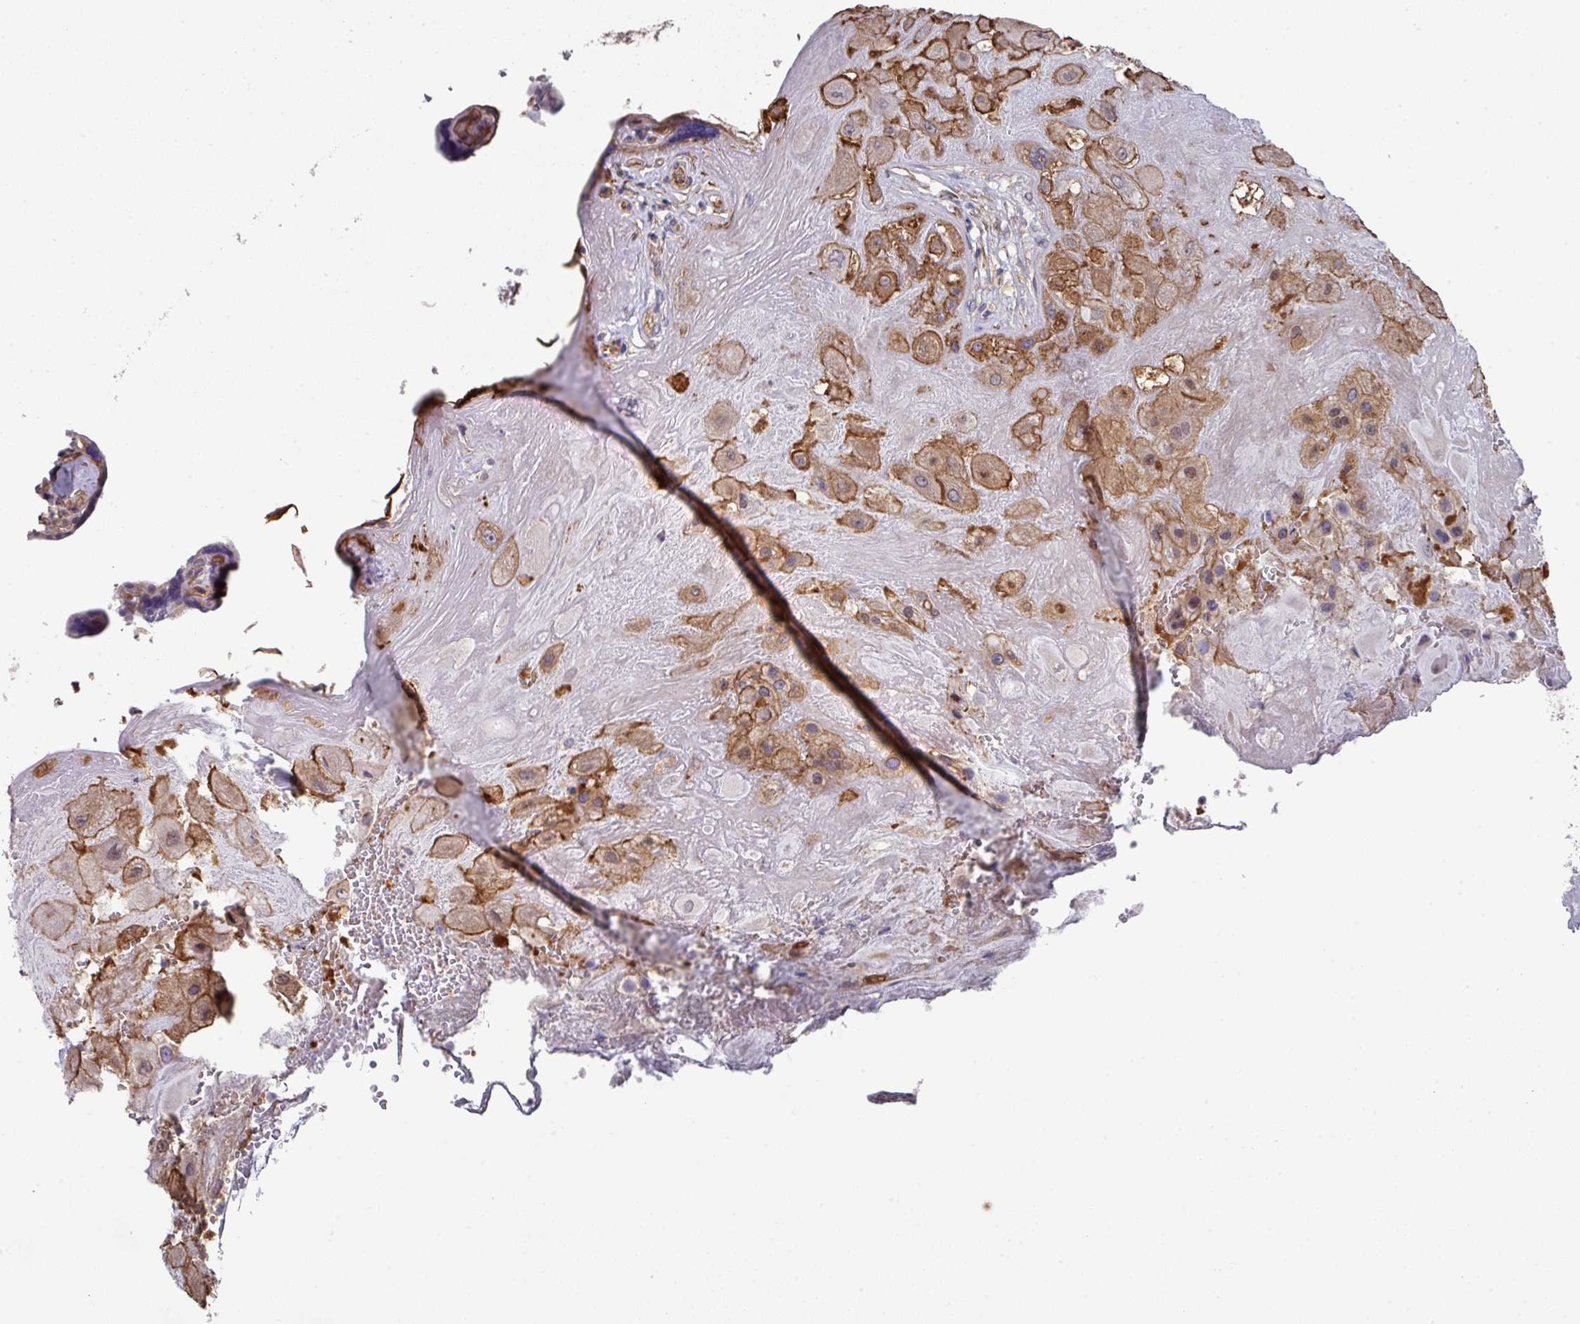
{"staining": {"intensity": "moderate", "quantity": ">75%", "location": "cytoplasmic/membranous"}, "tissue": "placenta", "cell_type": "Decidual cells", "image_type": "normal", "snomed": [{"axis": "morphology", "description": "Normal tissue, NOS"}, {"axis": "topography", "description": "Placenta"}], "caption": "Approximately >75% of decidual cells in benign placenta show moderate cytoplasmic/membranous protein staining as visualized by brown immunohistochemical staining.", "gene": "PRR5", "patient": {"sex": "female", "age": 32}}